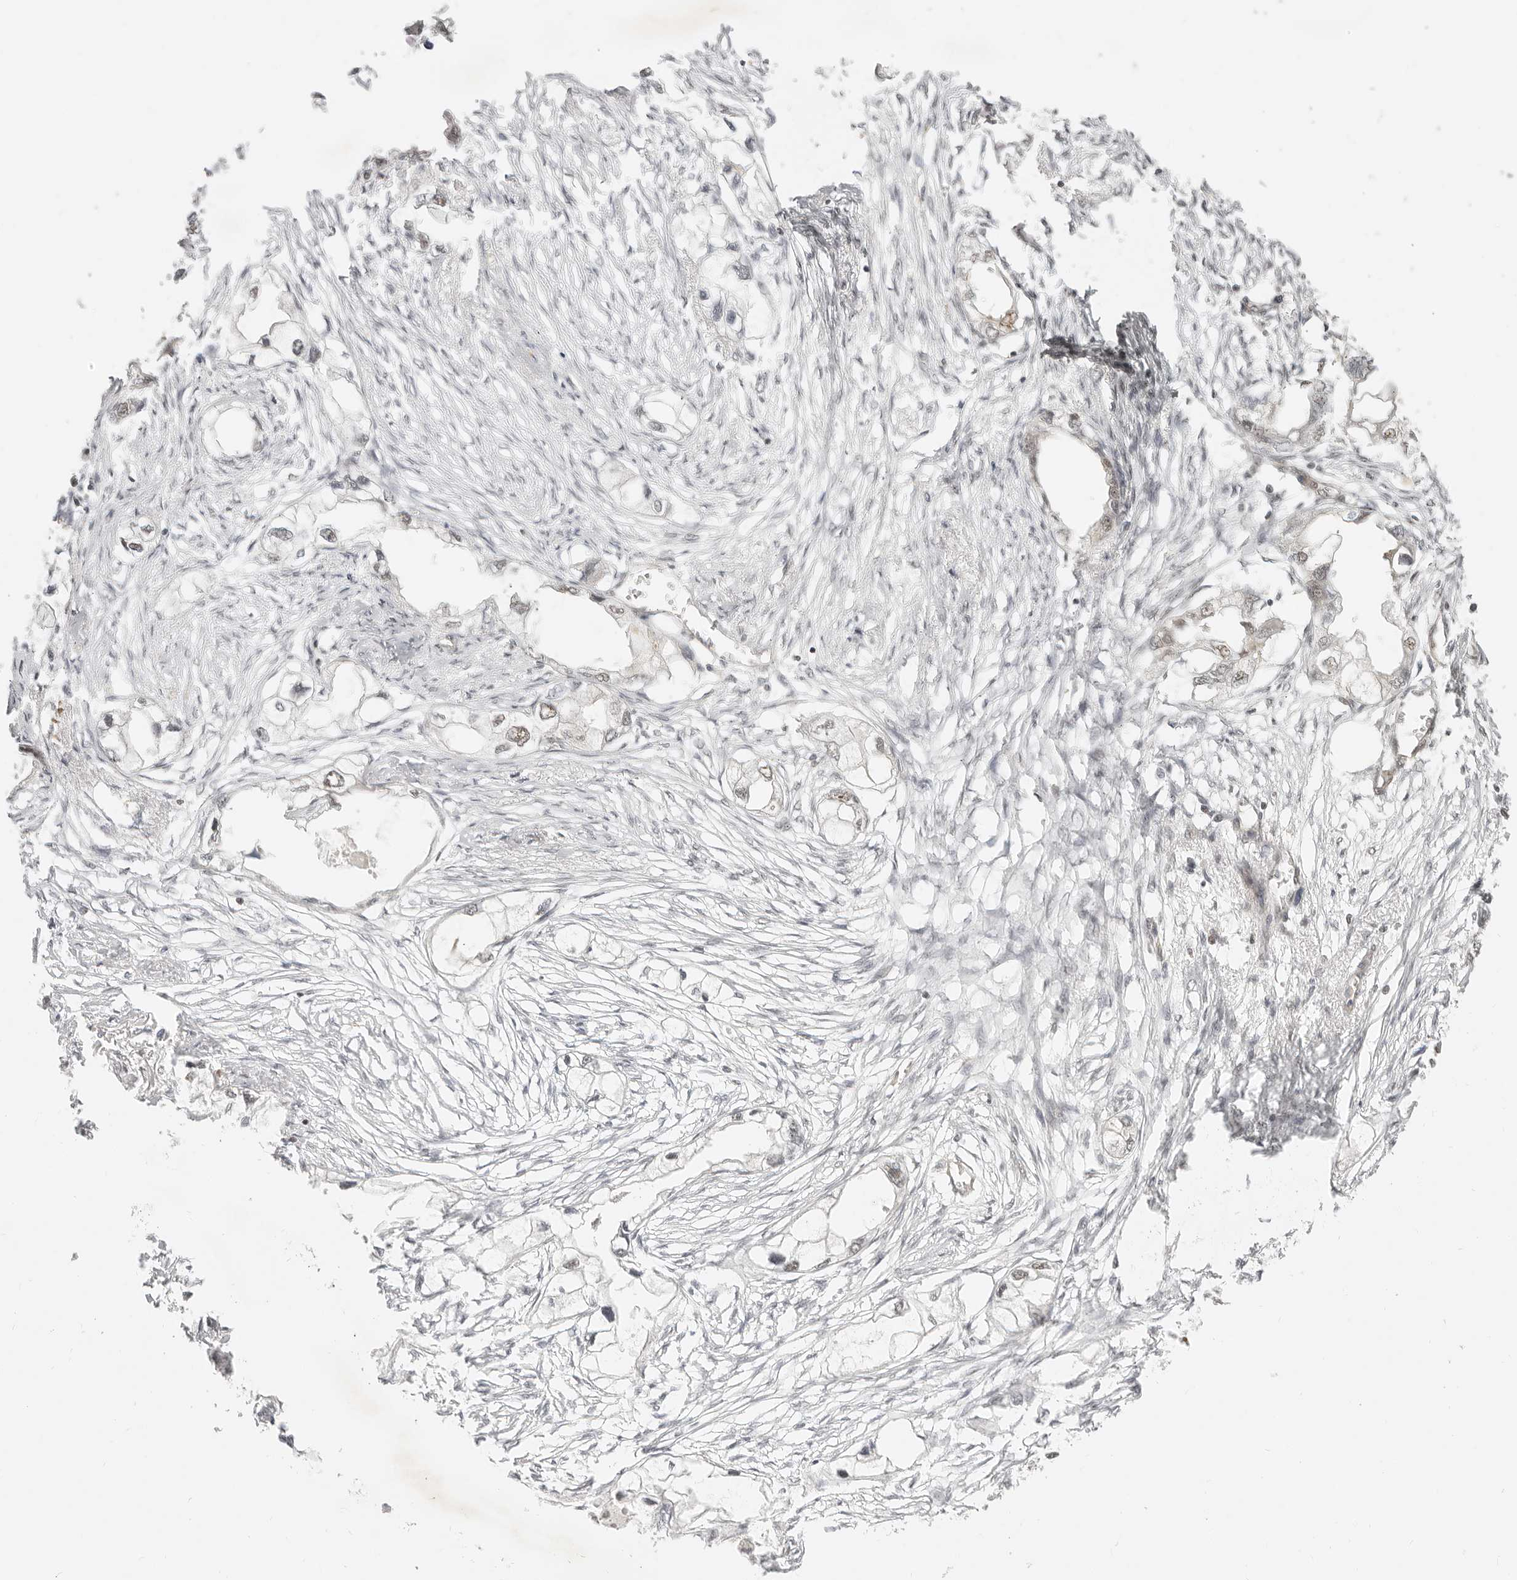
{"staining": {"intensity": "weak", "quantity": ">75%", "location": "nuclear"}, "tissue": "endometrial cancer", "cell_type": "Tumor cells", "image_type": "cancer", "snomed": [{"axis": "morphology", "description": "Adenocarcinoma, NOS"}, {"axis": "morphology", "description": "Adenocarcinoma, metastatic, NOS"}, {"axis": "topography", "description": "Adipose tissue"}, {"axis": "topography", "description": "Endometrium"}], "caption": "Endometrial metastatic adenocarcinoma stained with a brown dye reveals weak nuclear positive staining in approximately >75% of tumor cells.", "gene": "BAP1", "patient": {"sex": "female", "age": 67}}